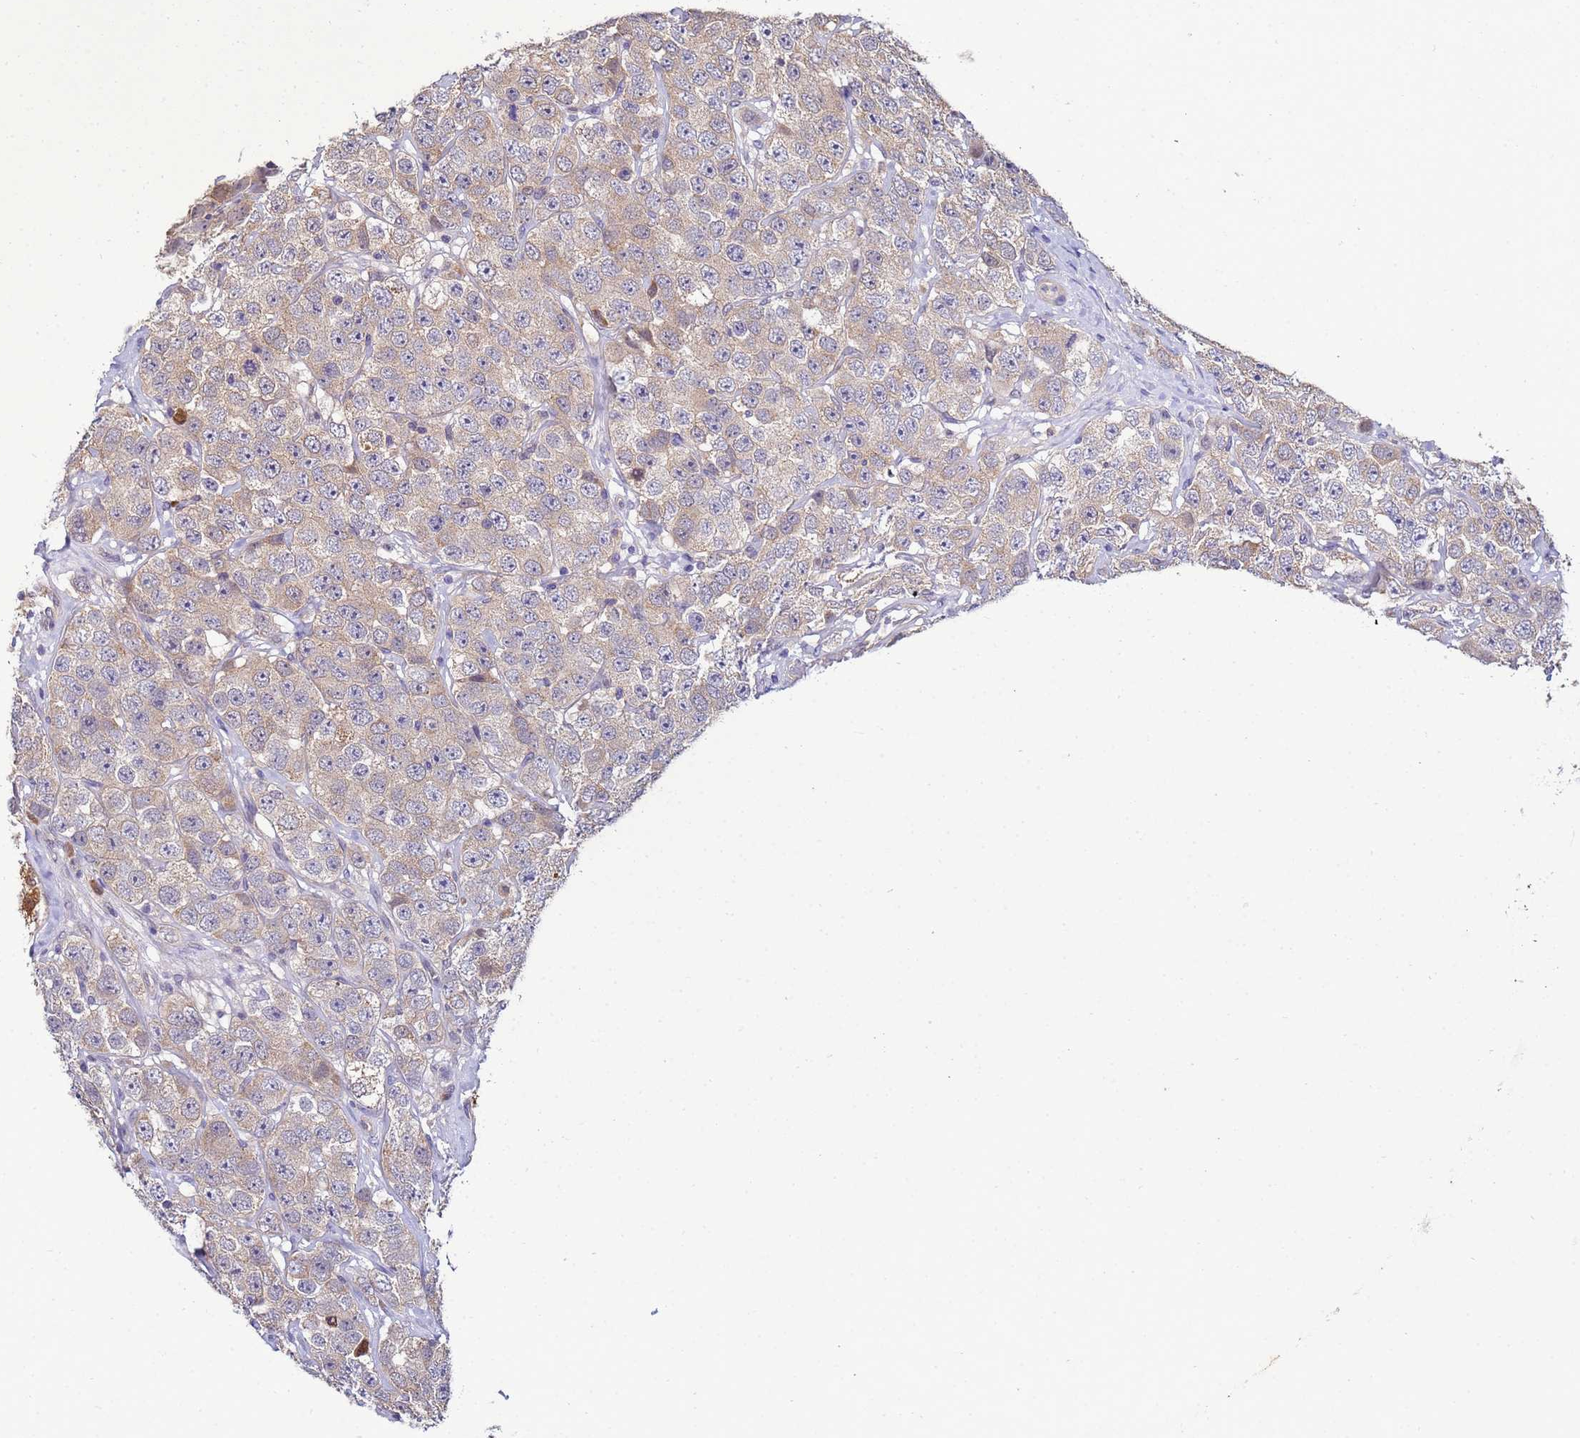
{"staining": {"intensity": "weak", "quantity": ">75%", "location": "cytoplasmic/membranous"}, "tissue": "testis cancer", "cell_type": "Tumor cells", "image_type": "cancer", "snomed": [{"axis": "morphology", "description": "Seminoma, NOS"}, {"axis": "topography", "description": "Testis"}], "caption": "This histopathology image exhibits IHC staining of testis seminoma, with low weak cytoplasmic/membranous expression in about >75% of tumor cells.", "gene": "NAXE", "patient": {"sex": "male", "age": 28}}